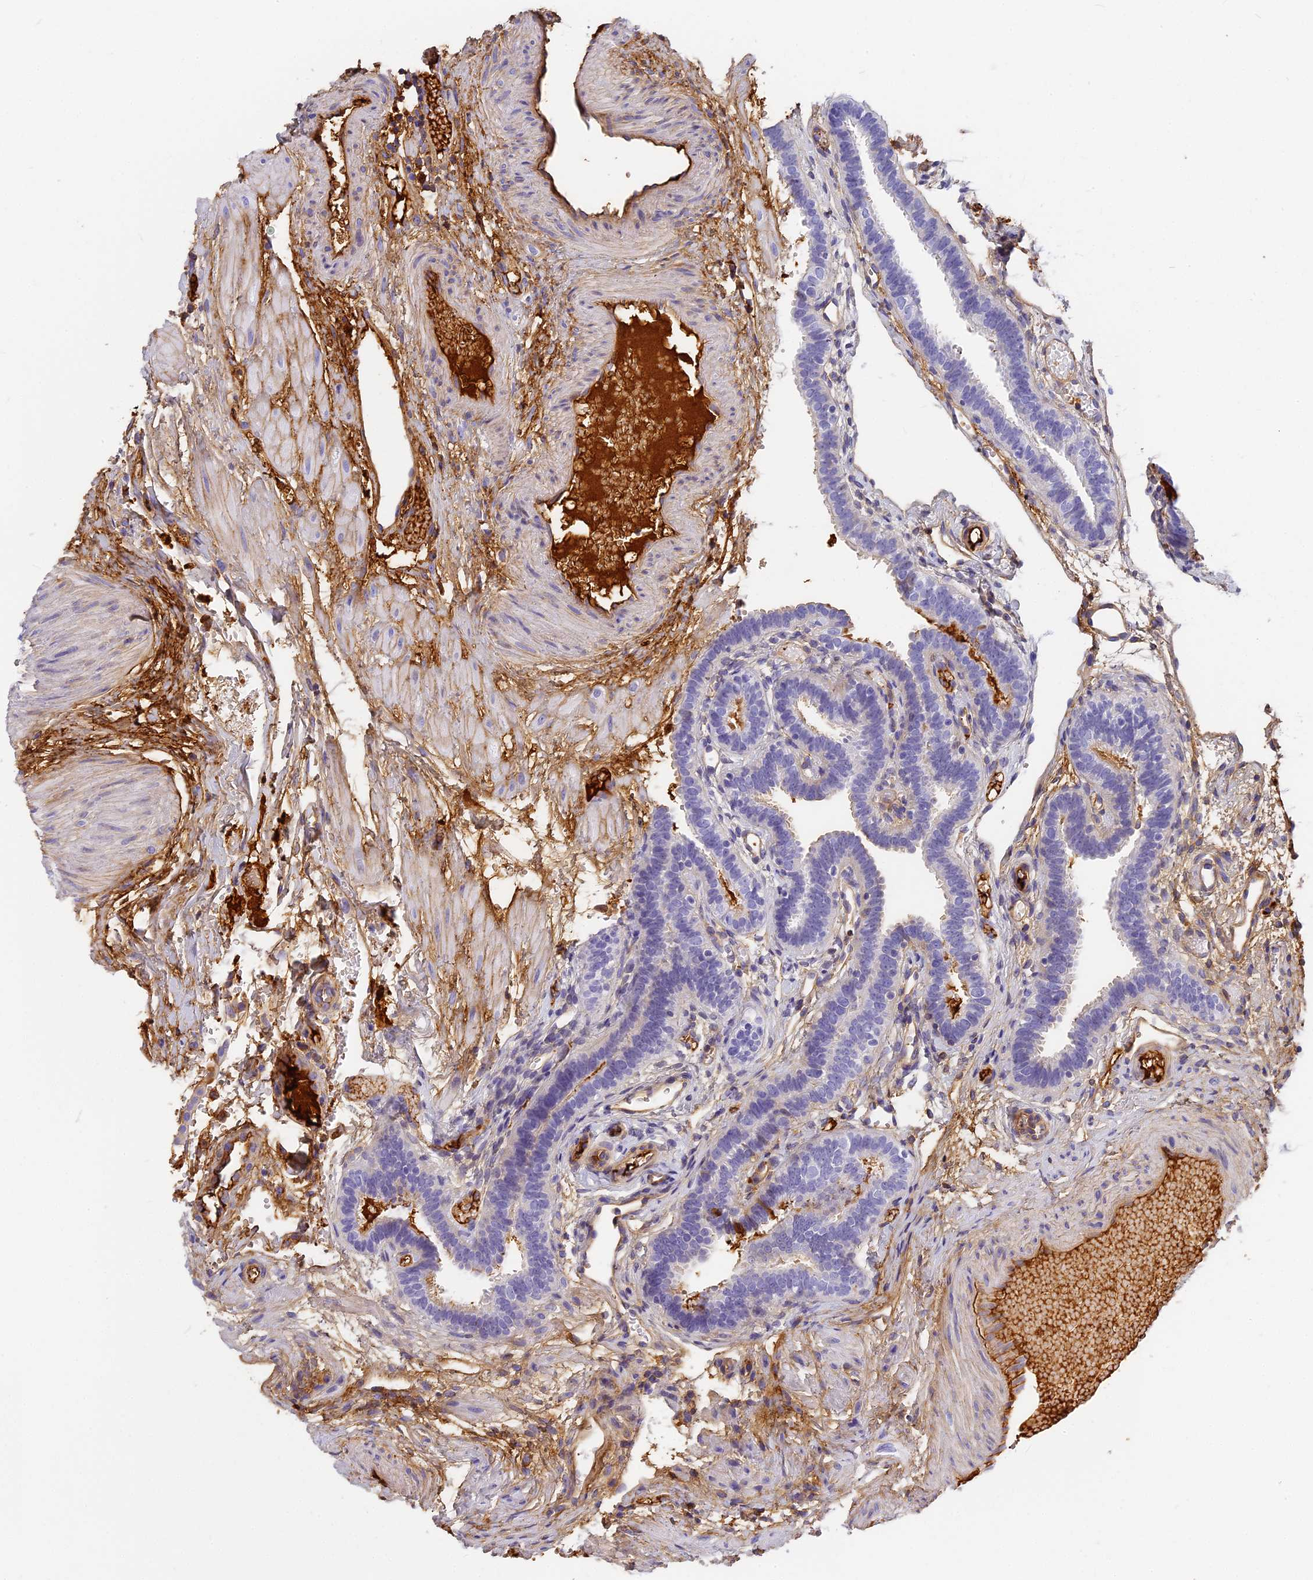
{"staining": {"intensity": "negative", "quantity": "none", "location": "none"}, "tissue": "fallopian tube", "cell_type": "Glandular cells", "image_type": "normal", "snomed": [{"axis": "morphology", "description": "Normal tissue, NOS"}, {"axis": "topography", "description": "Fallopian tube"}], "caption": "DAB (3,3'-diaminobenzidine) immunohistochemical staining of benign human fallopian tube shows no significant positivity in glandular cells. (DAB (3,3'-diaminobenzidine) immunohistochemistry visualized using brightfield microscopy, high magnification).", "gene": "ITIH1", "patient": {"sex": "female", "age": 37}}